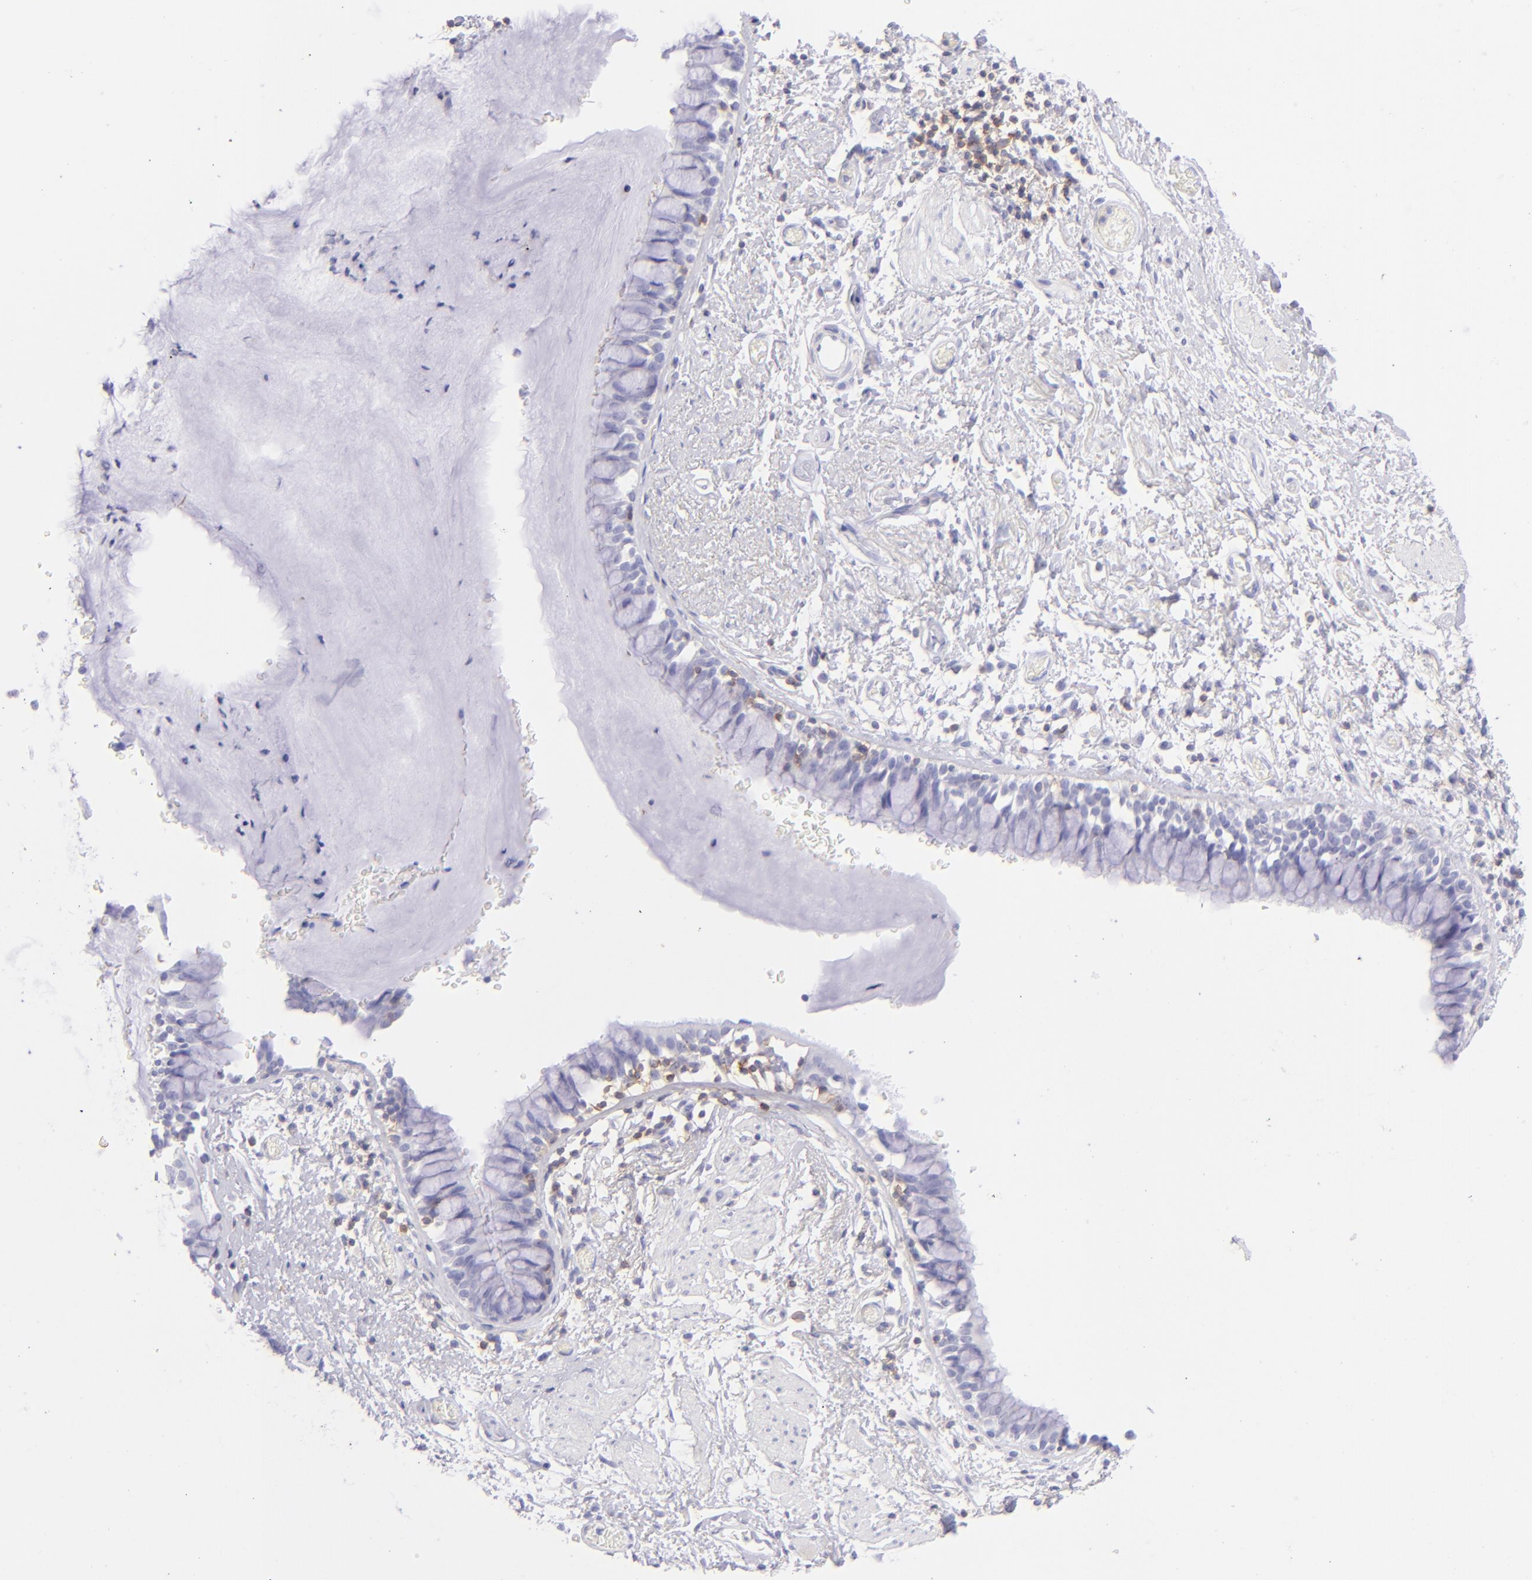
{"staining": {"intensity": "negative", "quantity": "none", "location": "none"}, "tissue": "bronchus", "cell_type": "Respiratory epithelial cells", "image_type": "normal", "snomed": [{"axis": "morphology", "description": "Normal tissue, NOS"}, {"axis": "topography", "description": "Lymph node of abdomen"}, {"axis": "topography", "description": "Lymph node of pelvis"}], "caption": "A high-resolution histopathology image shows immunohistochemistry (IHC) staining of benign bronchus, which demonstrates no significant positivity in respiratory epithelial cells. (Immunohistochemistry (ihc), brightfield microscopy, high magnification).", "gene": "CD69", "patient": {"sex": "female", "age": 65}}